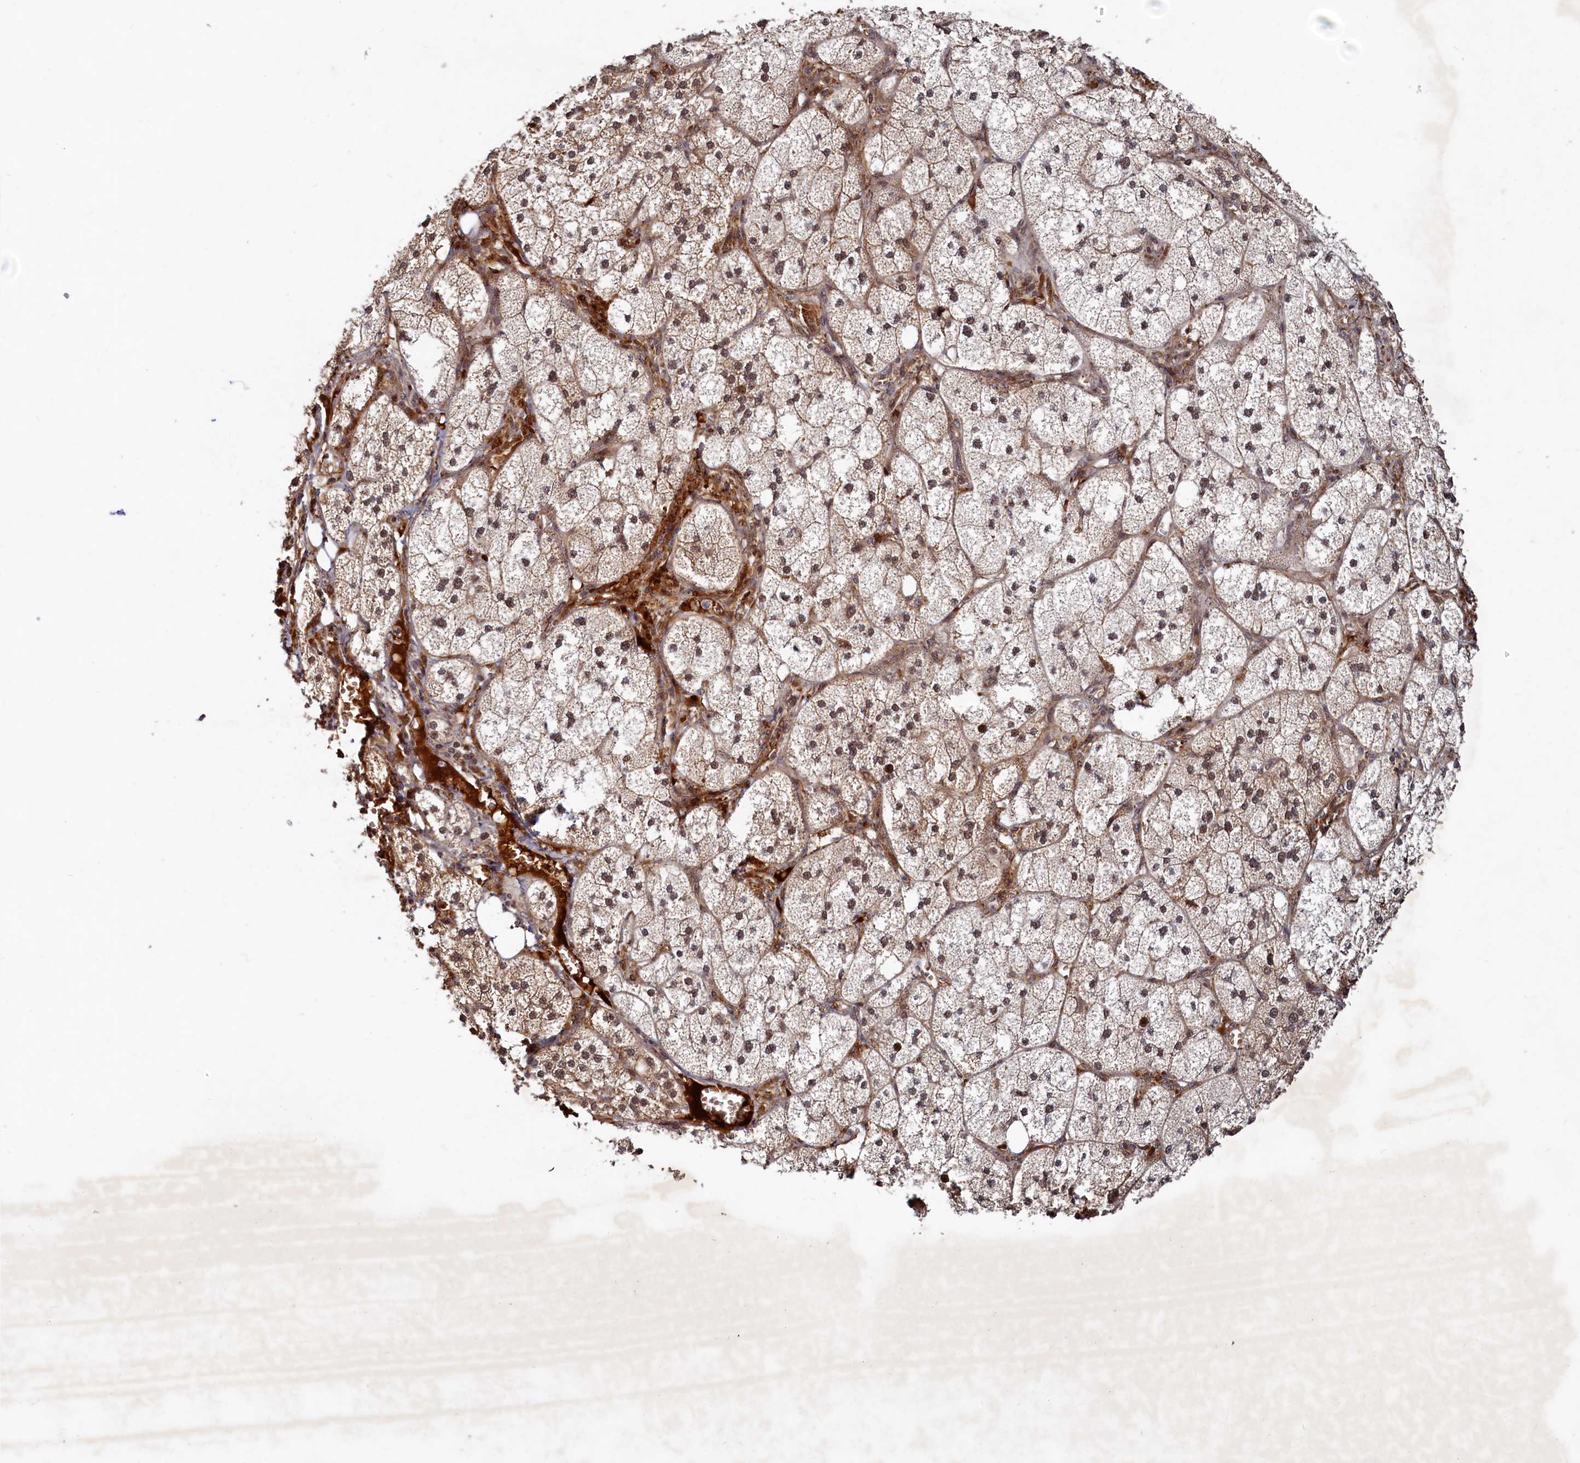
{"staining": {"intensity": "moderate", "quantity": ">75%", "location": "cytoplasmic/membranous,nuclear"}, "tissue": "adrenal gland", "cell_type": "Glandular cells", "image_type": "normal", "snomed": [{"axis": "morphology", "description": "Normal tissue, NOS"}, {"axis": "topography", "description": "Adrenal gland"}], "caption": "Protein staining of unremarkable adrenal gland reveals moderate cytoplasmic/membranous,nuclear expression in approximately >75% of glandular cells. (DAB IHC, brown staining for protein, blue staining for nuclei).", "gene": "TRAPPC4", "patient": {"sex": "female", "age": 61}}